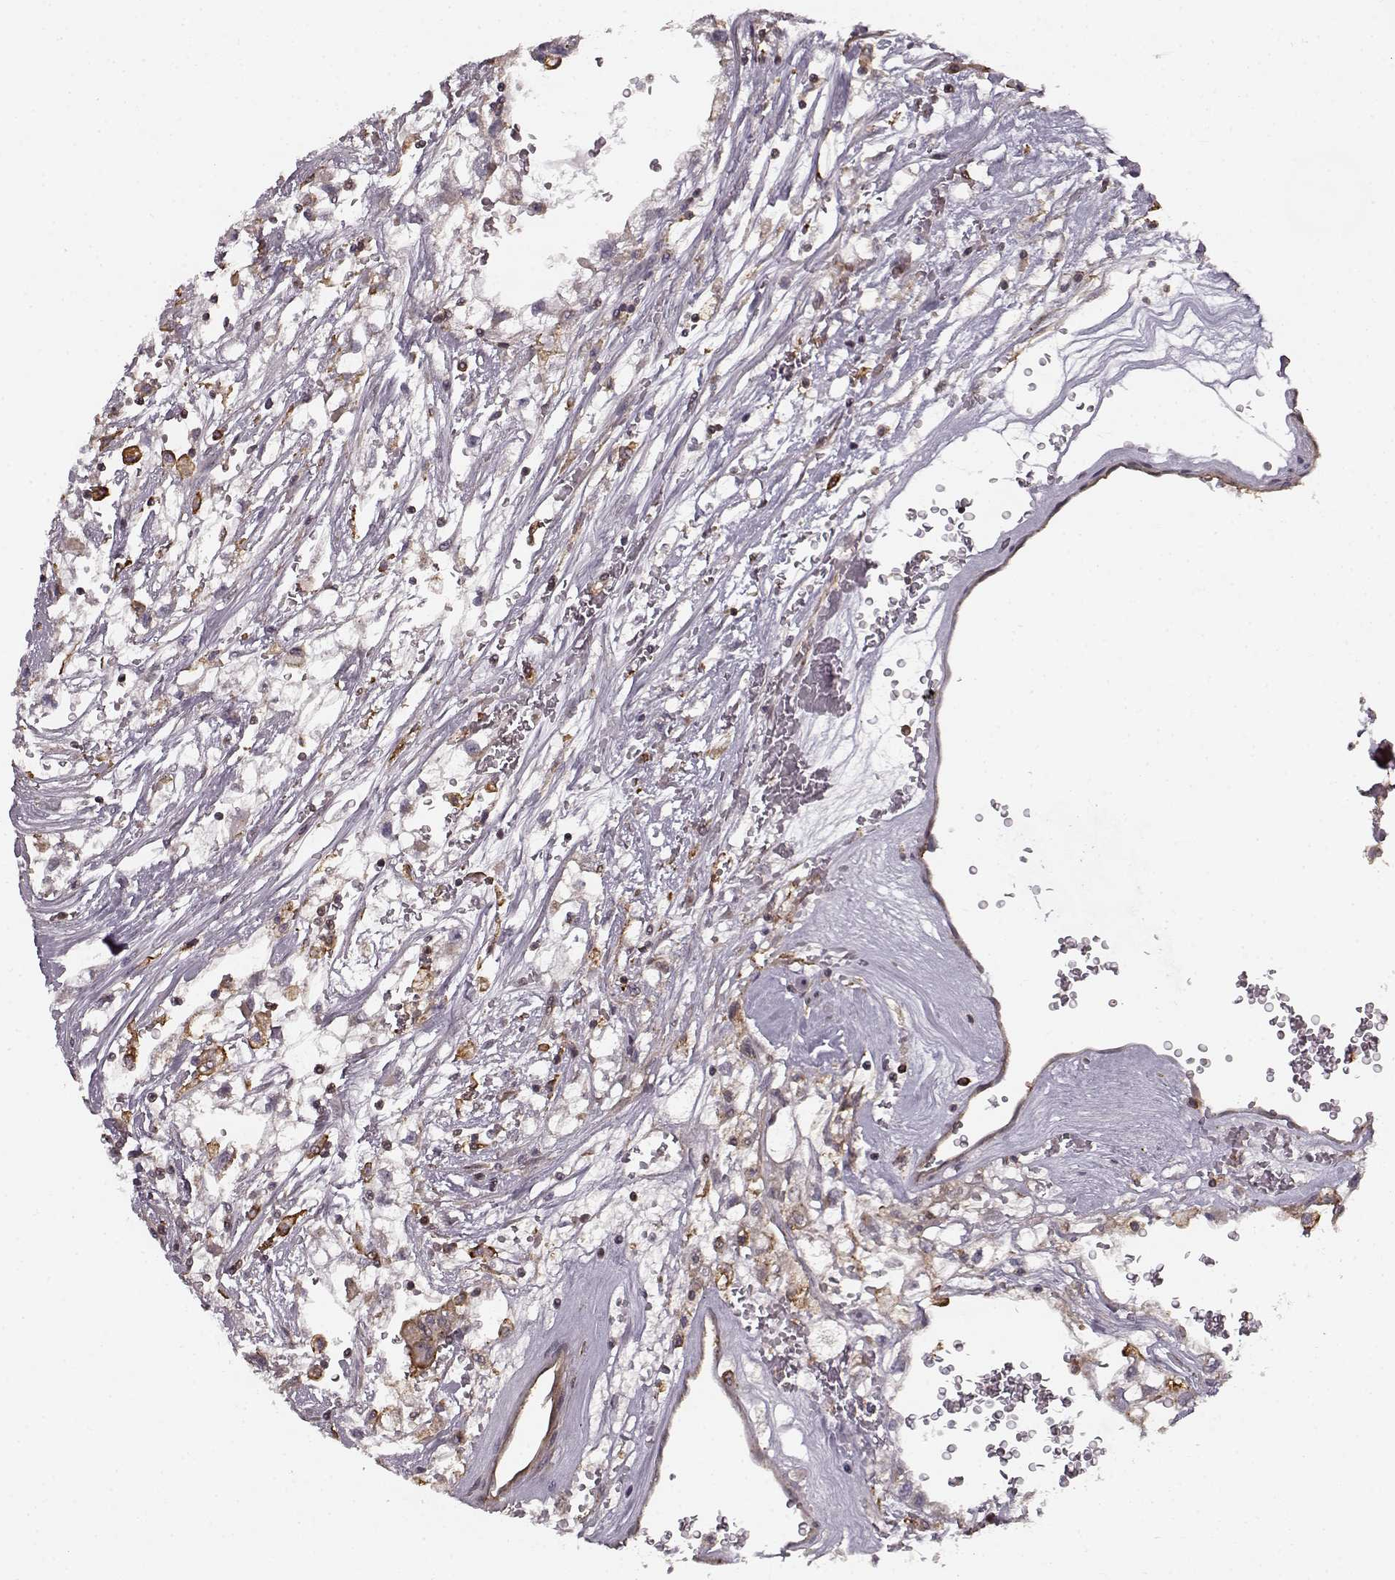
{"staining": {"intensity": "negative", "quantity": "none", "location": "none"}, "tissue": "renal cancer", "cell_type": "Tumor cells", "image_type": "cancer", "snomed": [{"axis": "morphology", "description": "Adenocarcinoma, NOS"}, {"axis": "topography", "description": "Kidney"}], "caption": "High power microscopy photomicrograph of an immunohistochemistry (IHC) micrograph of renal adenocarcinoma, revealing no significant staining in tumor cells. The staining was performed using DAB to visualize the protein expression in brown, while the nuclei were stained in blue with hematoxylin (Magnification: 20x).", "gene": "MFSD1", "patient": {"sex": "male", "age": 59}}